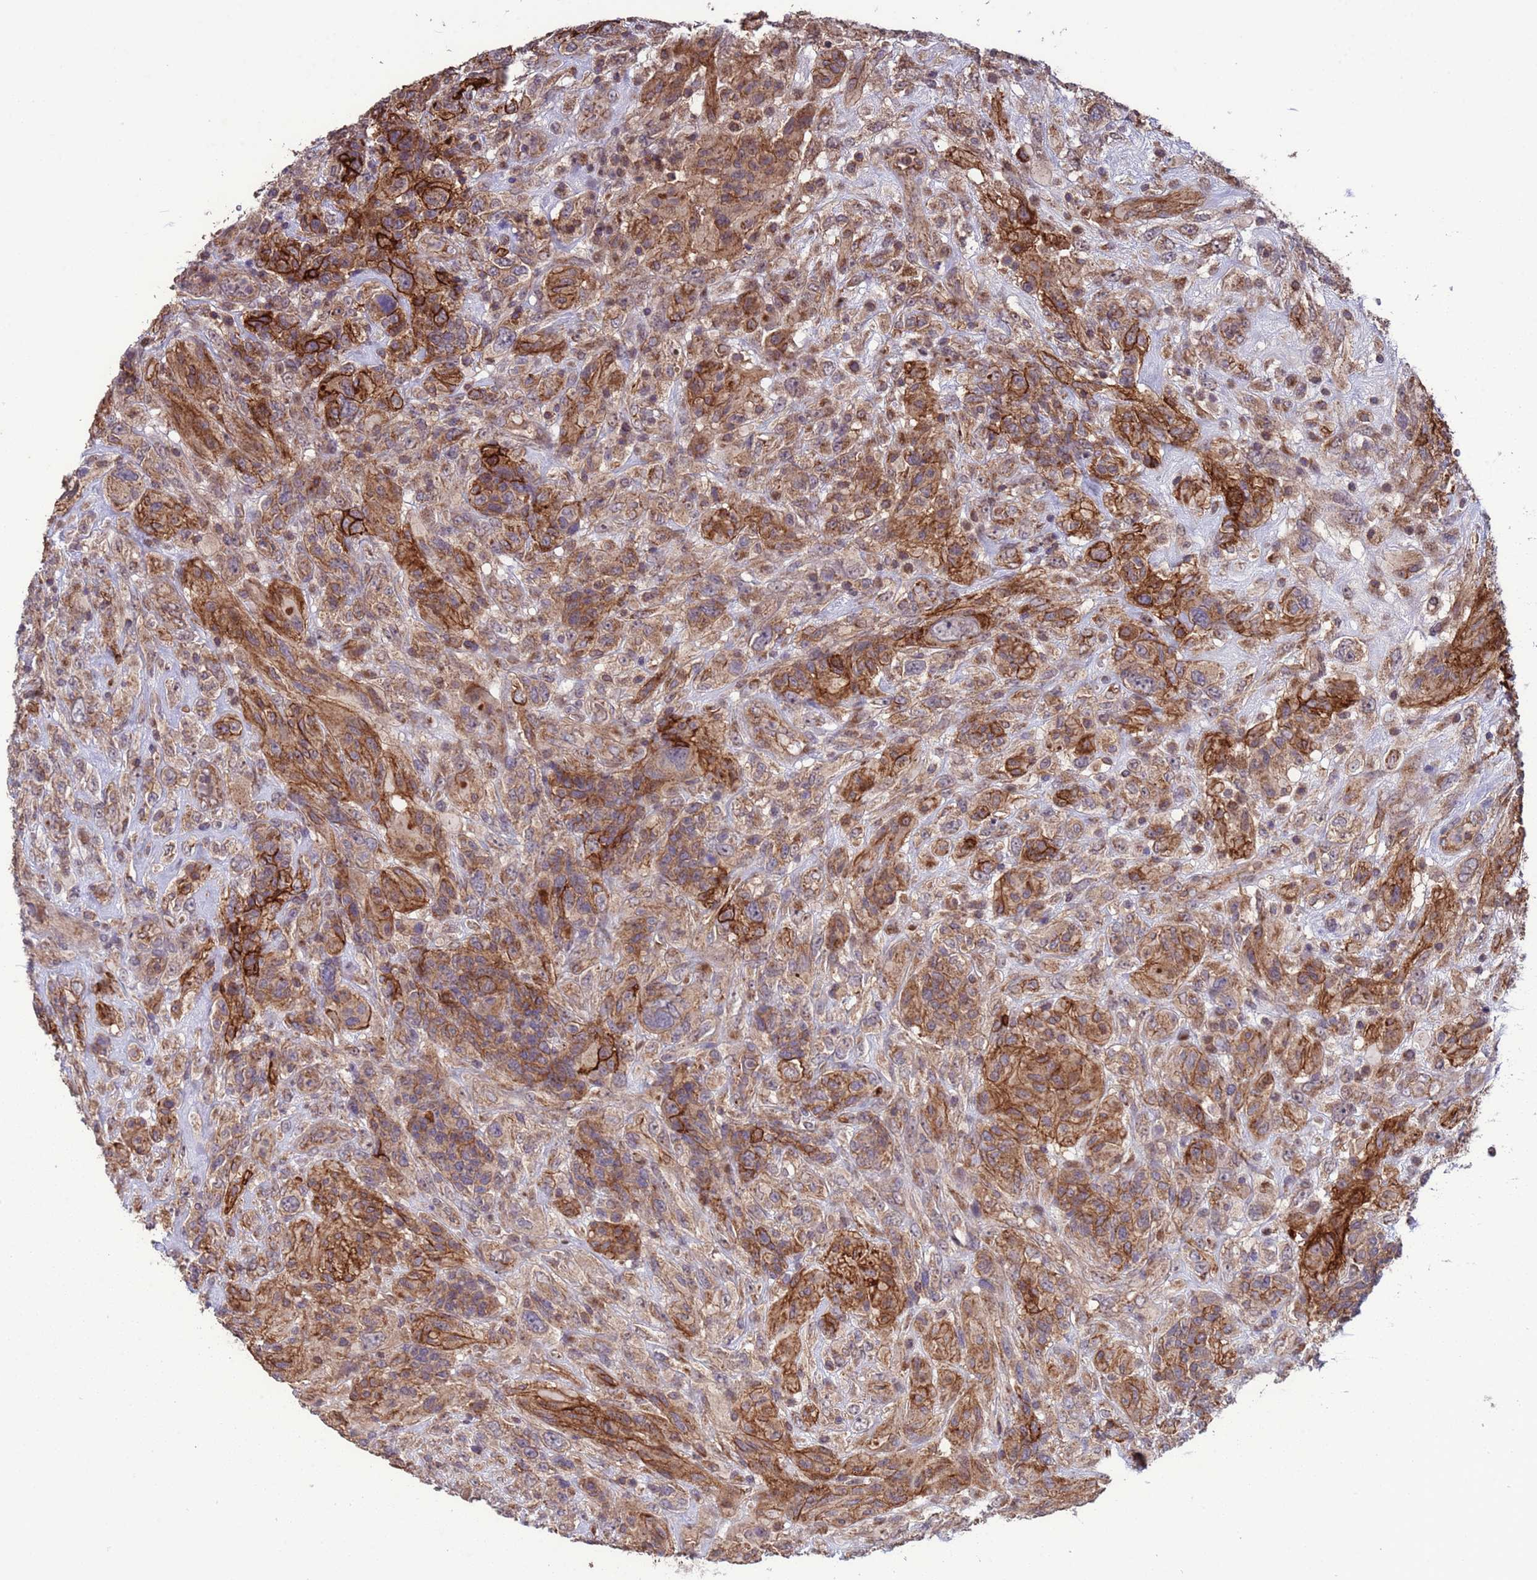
{"staining": {"intensity": "strong", "quantity": "<25%", "location": "cytoplasmic/membranous"}, "tissue": "glioma", "cell_type": "Tumor cells", "image_type": "cancer", "snomed": [{"axis": "morphology", "description": "Glioma, malignant, High grade"}, {"axis": "topography", "description": "Brain"}], "caption": "This micrograph shows immunohistochemistry staining of human malignant high-grade glioma, with medium strong cytoplasmic/membranous positivity in approximately <25% of tumor cells.", "gene": "ACAD8", "patient": {"sex": "male", "age": 61}}